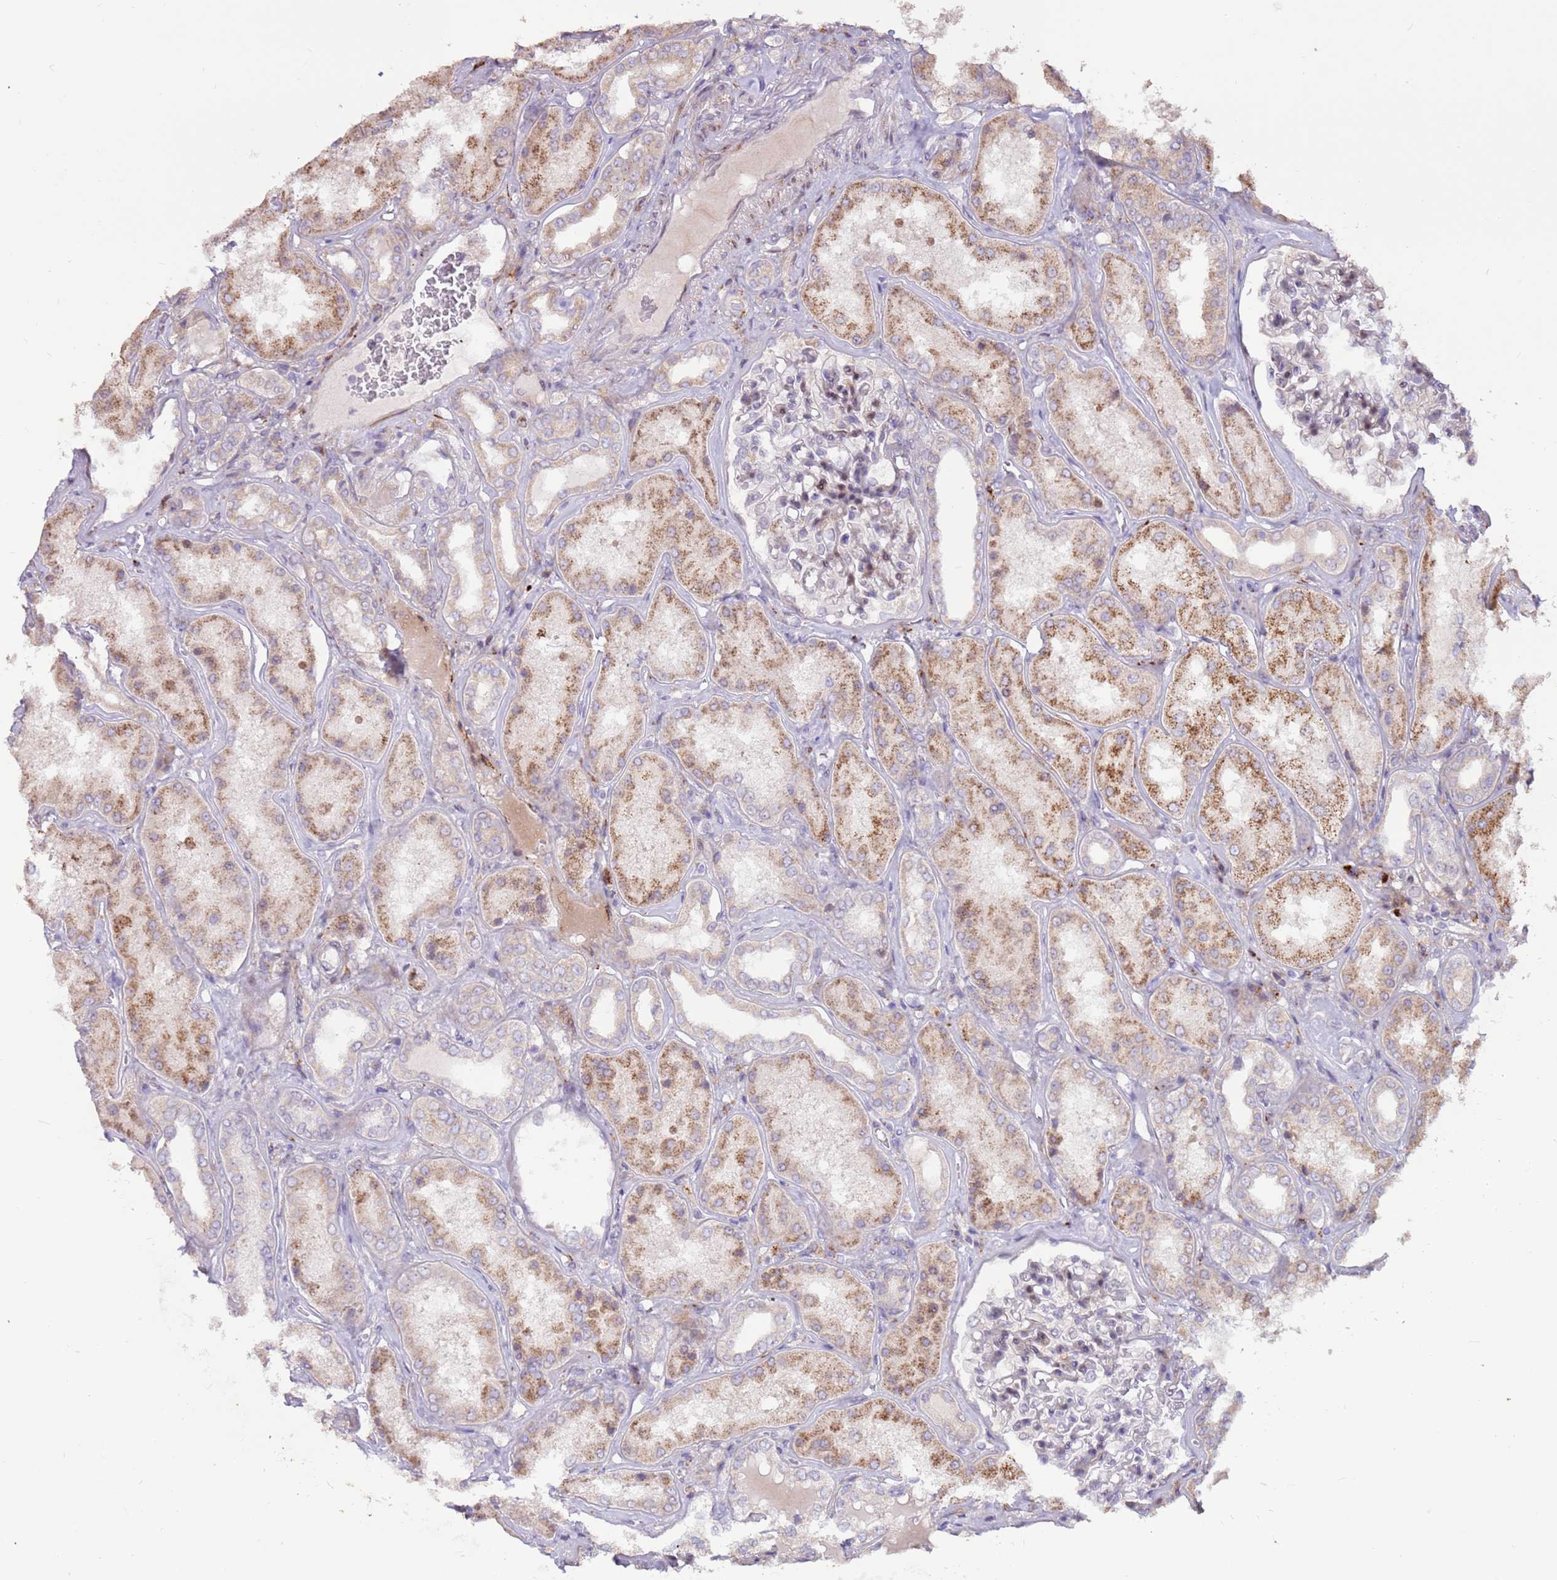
{"staining": {"intensity": "weak", "quantity": "<25%", "location": "nuclear"}, "tissue": "kidney", "cell_type": "Cells in glomeruli", "image_type": "normal", "snomed": [{"axis": "morphology", "description": "Normal tissue, NOS"}, {"axis": "topography", "description": "Kidney"}], "caption": "Immunohistochemical staining of normal kidney demonstrates no significant expression in cells in glomeruli. (IHC, brightfield microscopy, high magnification).", "gene": "LGI4", "patient": {"sex": "female", "age": 56}}